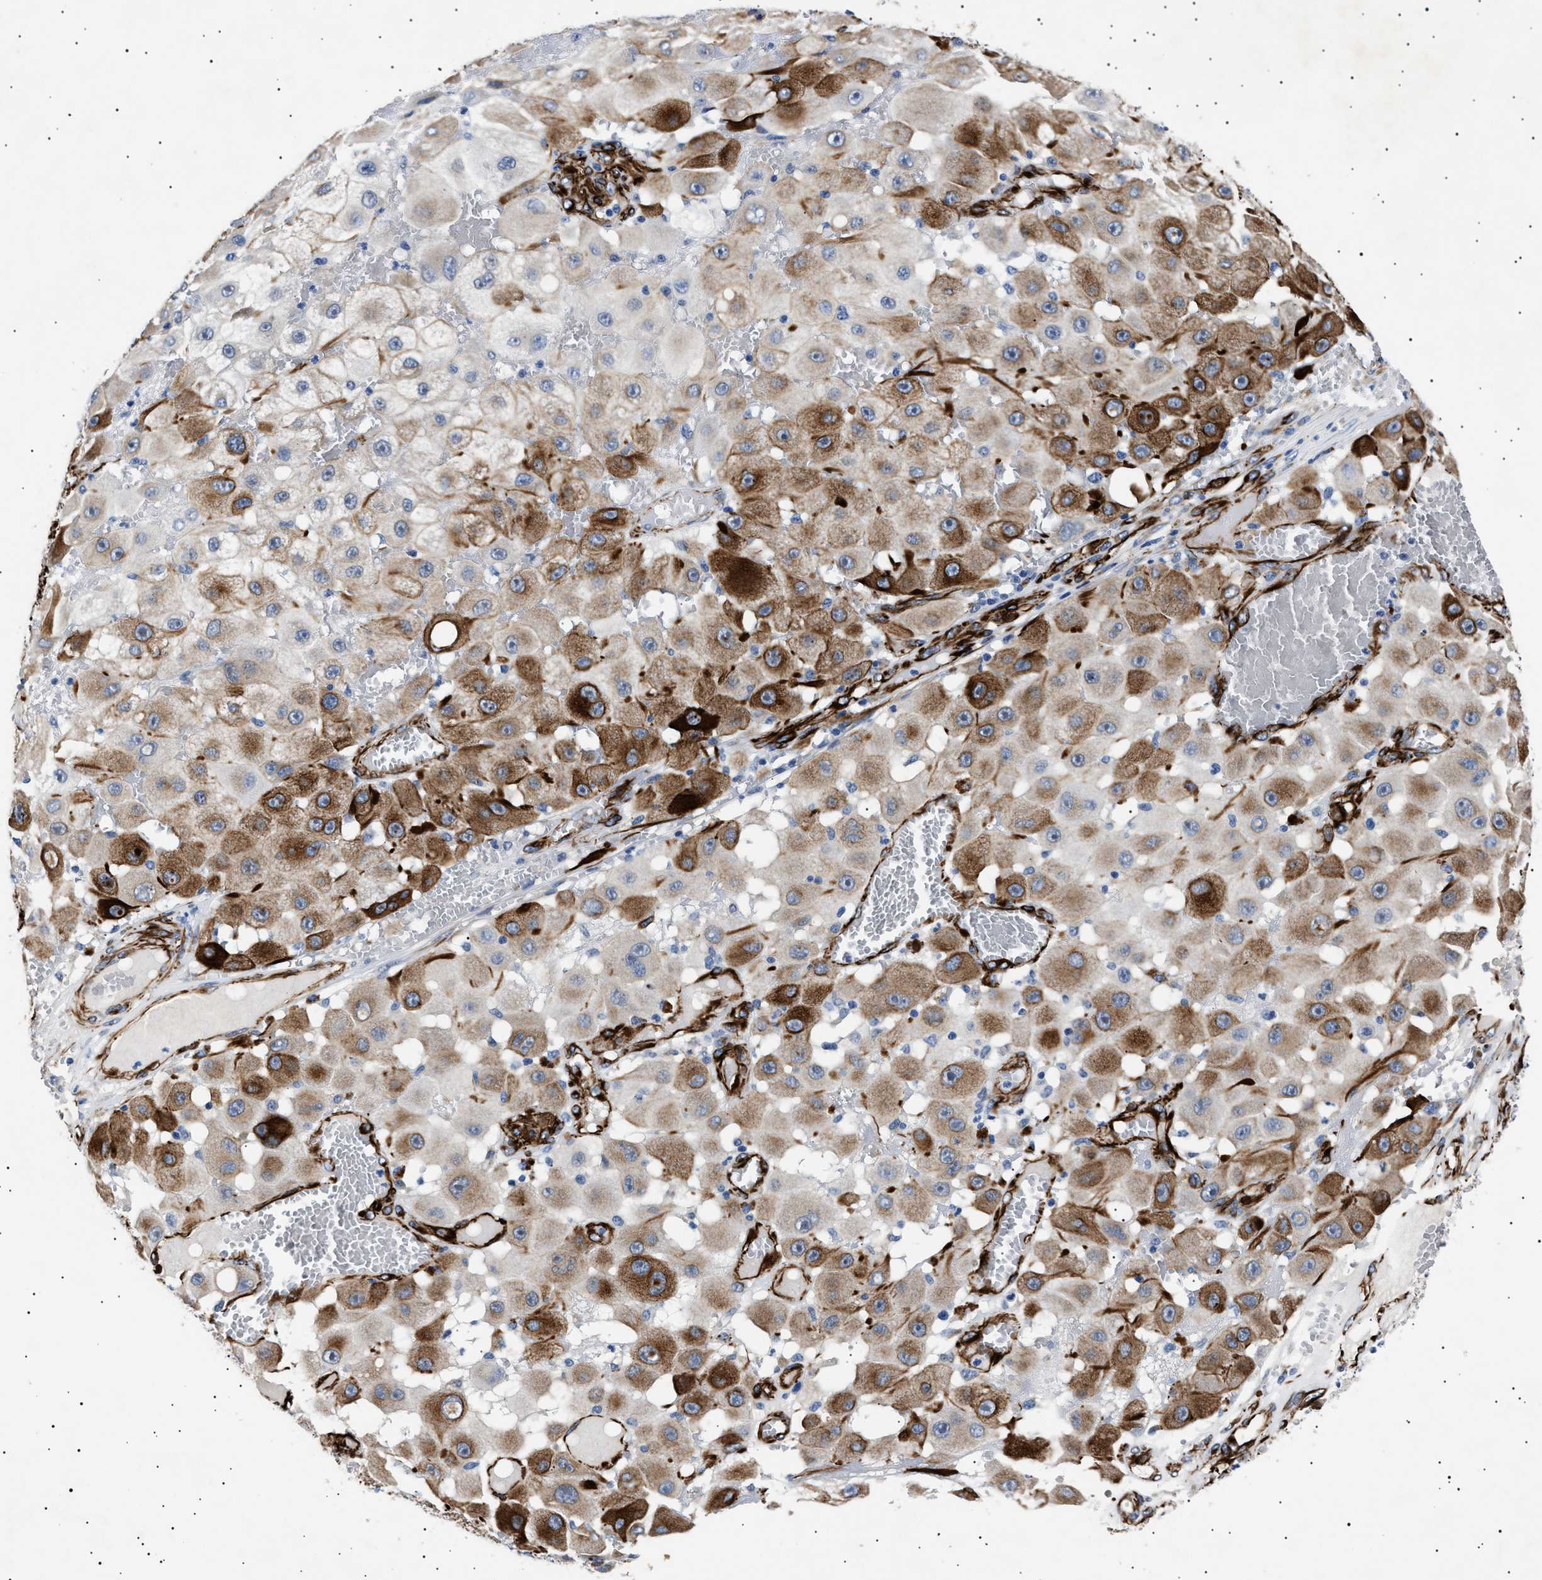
{"staining": {"intensity": "moderate", "quantity": "25%-75%", "location": "cytoplasmic/membranous"}, "tissue": "melanoma", "cell_type": "Tumor cells", "image_type": "cancer", "snomed": [{"axis": "morphology", "description": "Malignant melanoma, NOS"}, {"axis": "topography", "description": "Skin"}], "caption": "Melanoma stained with immunohistochemistry reveals moderate cytoplasmic/membranous expression in about 25%-75% of tumor cells.", "gene": "OLFML2A", "patient": {"sex": "female", "age": 81}}